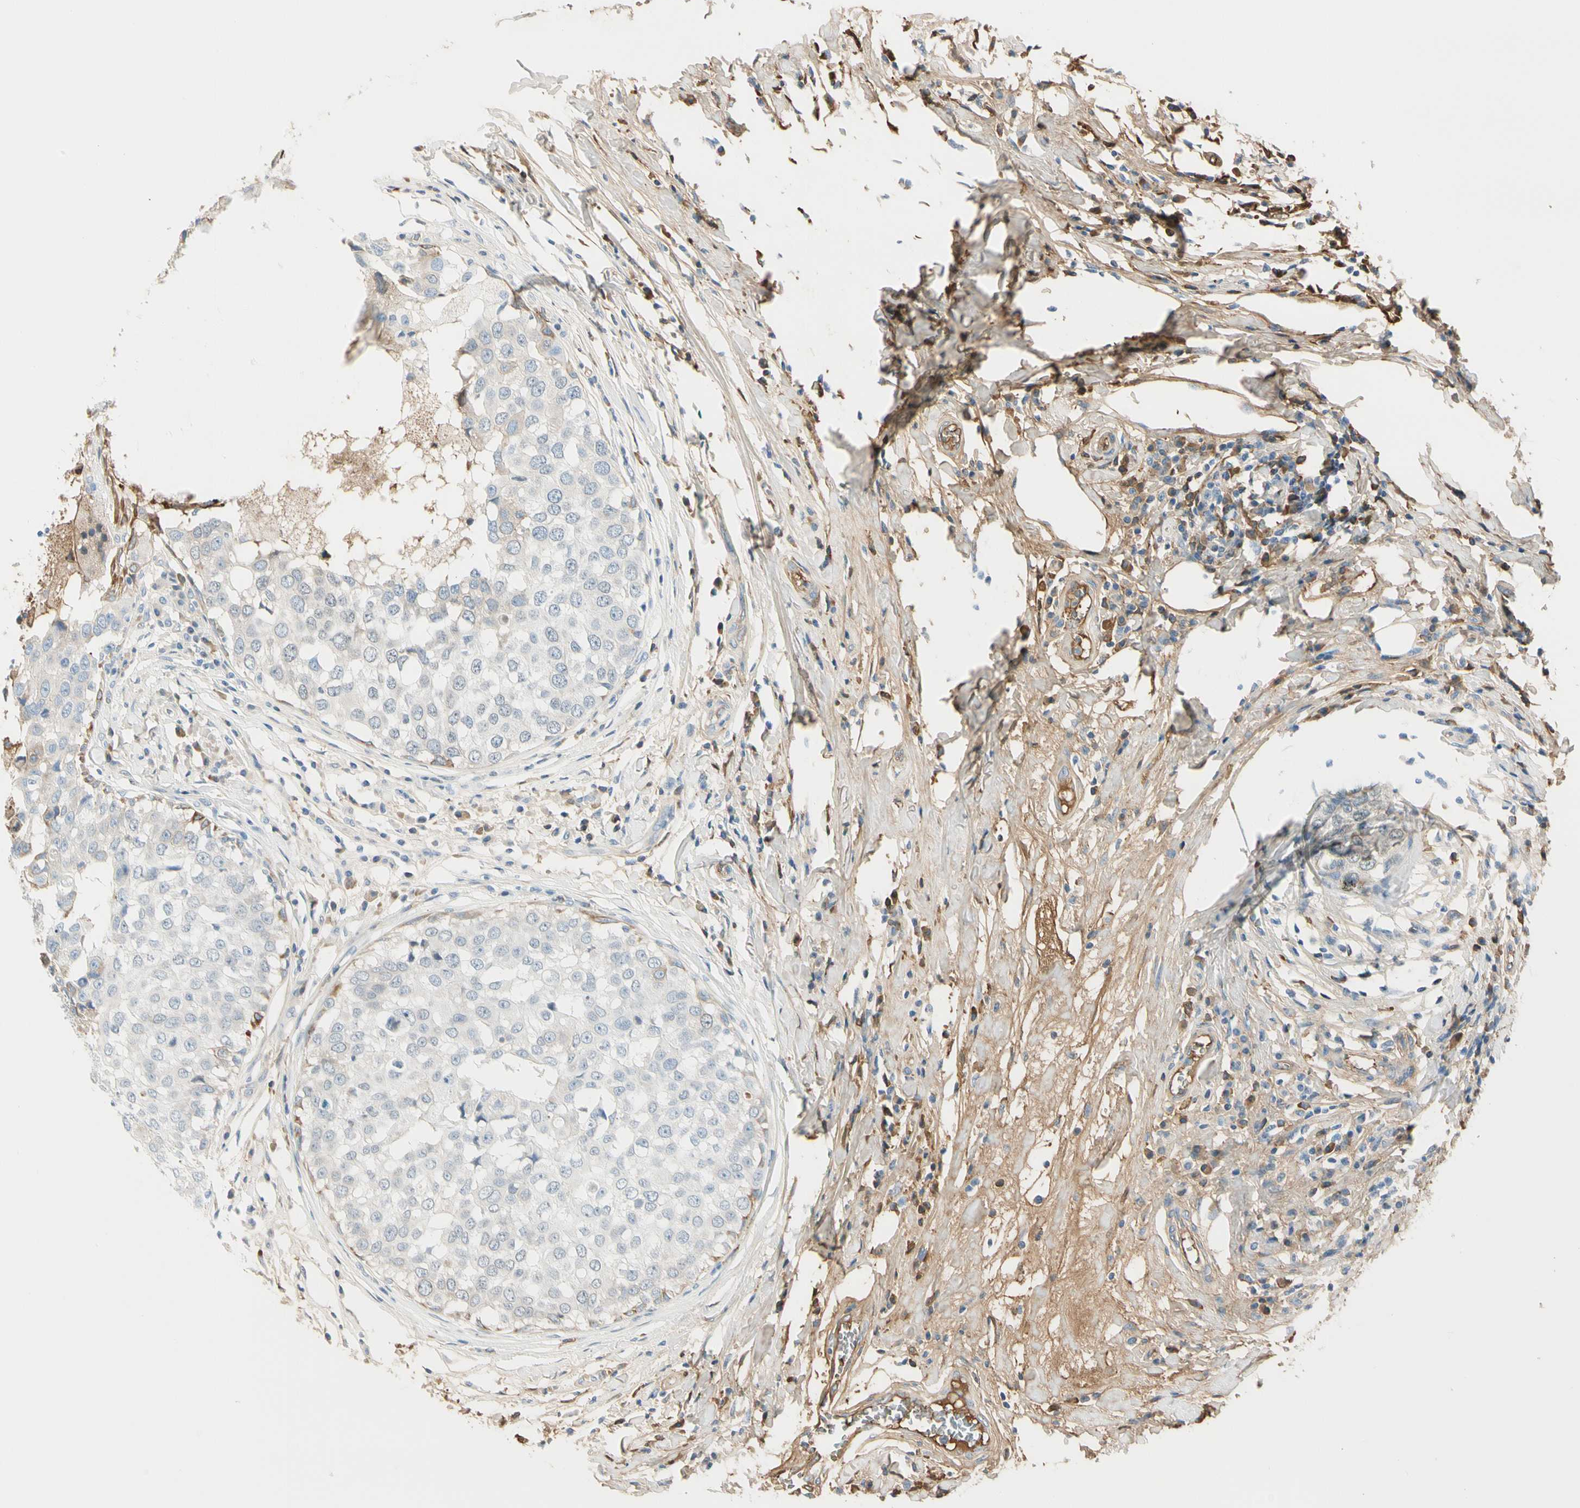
{"staining": {"intensity": "weak", "quantity": "<25%", "location": "cytoplasmic/membranous"}, "tissue": "breast cancer", "cell_type": "Tumor cells", "image_type": "cancer", "snomed": [{"axis": "morphology", "description": "Duct carcinoma"}, {"axis": "topography", "description": "Breast"}], "caption": "DAB (3,3'-diaminobenzidine) immunohistochemical staining of human breast cancer exhibits no significant staining in tumor cells.", "gene": "LAMB3", "patient": {"sex": "female", "age": 27}}